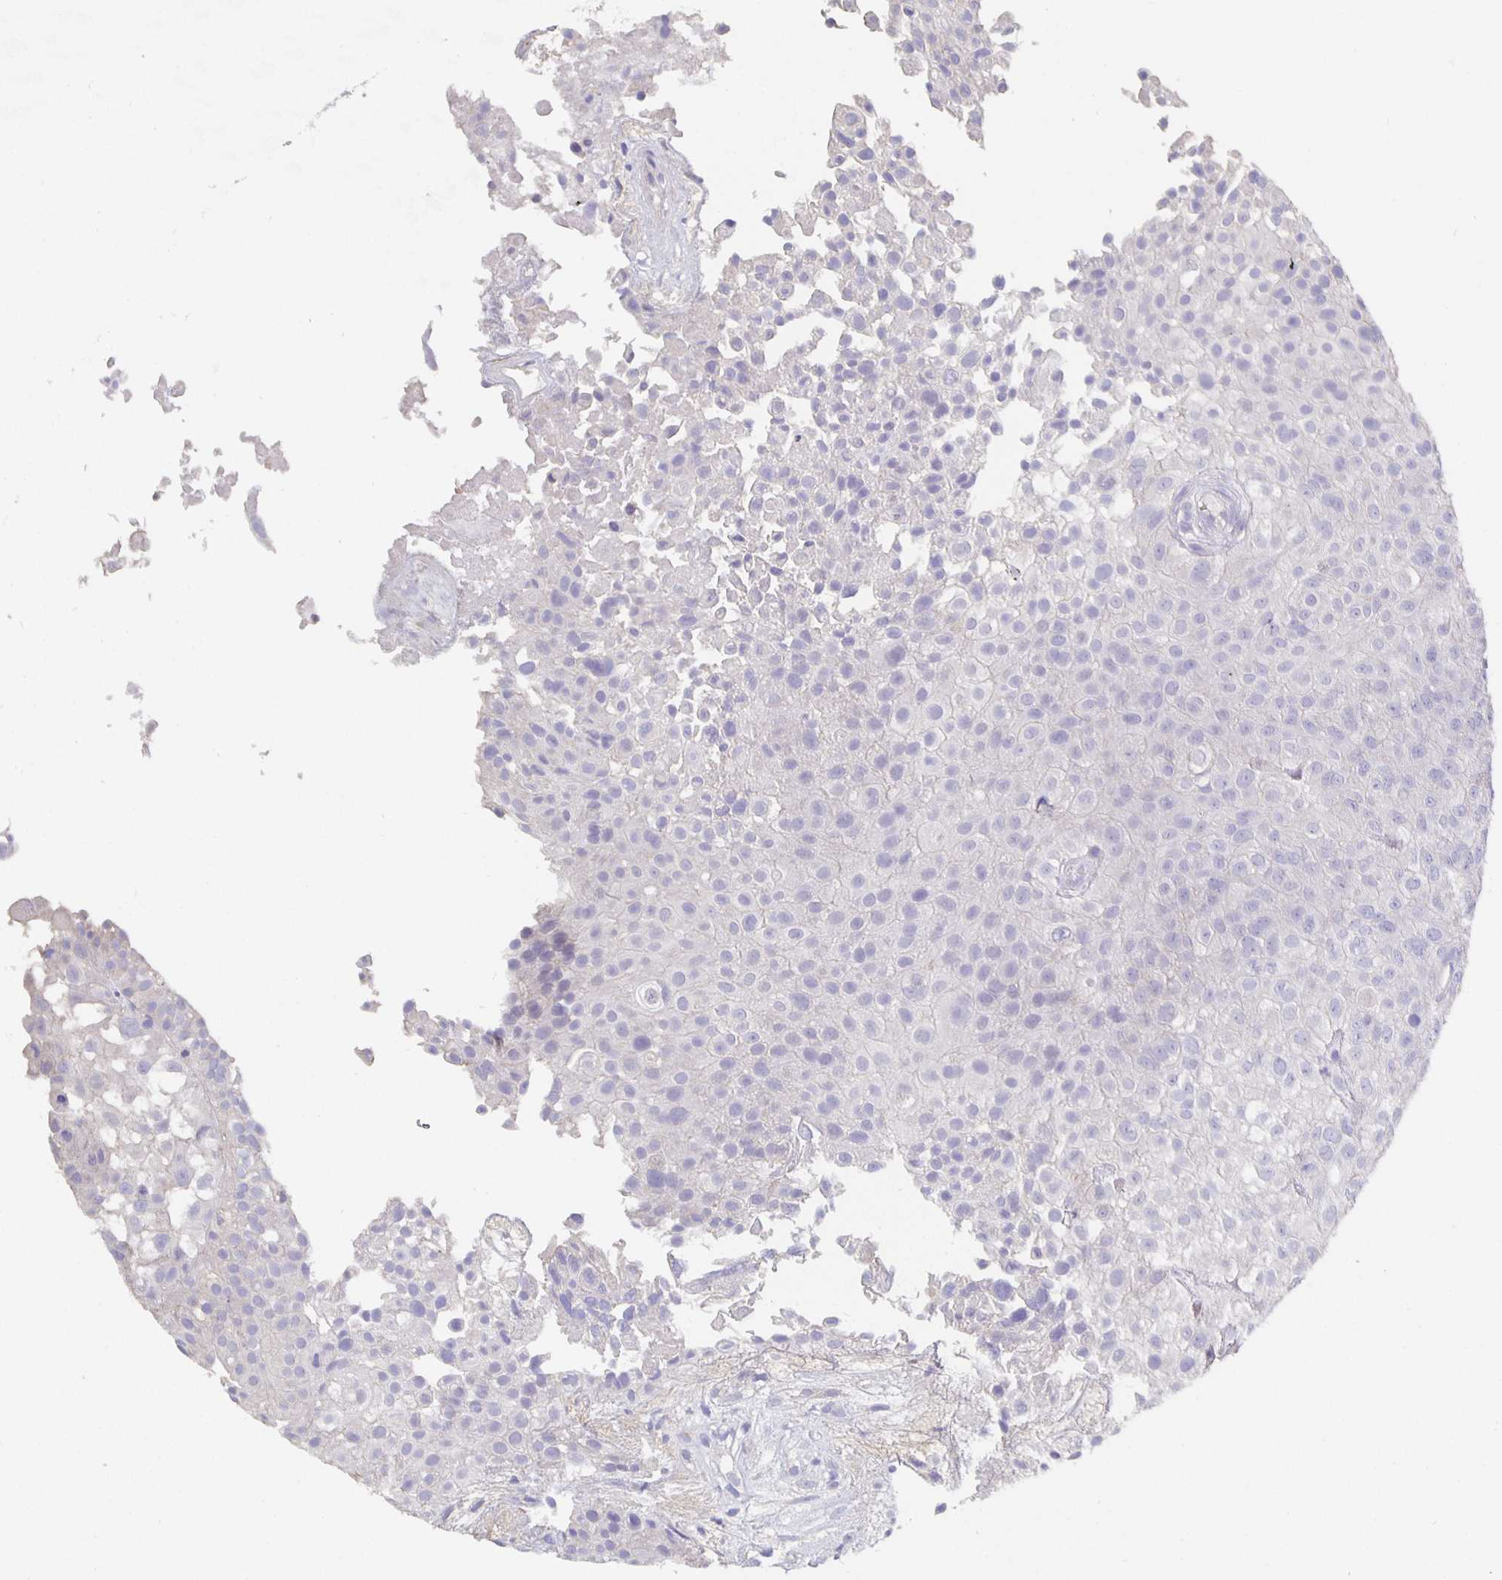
{"staining": {"intensity": "negative", "quantity": "none", "location": "none"}, "tissue": "urothelial cancer", "cell_type": "Tumor cells", "image_type": "cancer", "snomed": [{"axis": "morphology", "description": "Urothelial carcinoma, High grade"}, {"axis": "topography", "description": "Urinary bladder"}], "caption": "High-grade urothelial carcinoma was stained to show a protein in brown. There is no significant staining in tumor cells.", "gene": "CFAP74", "patient": {"sex": "male", "age": 56}}